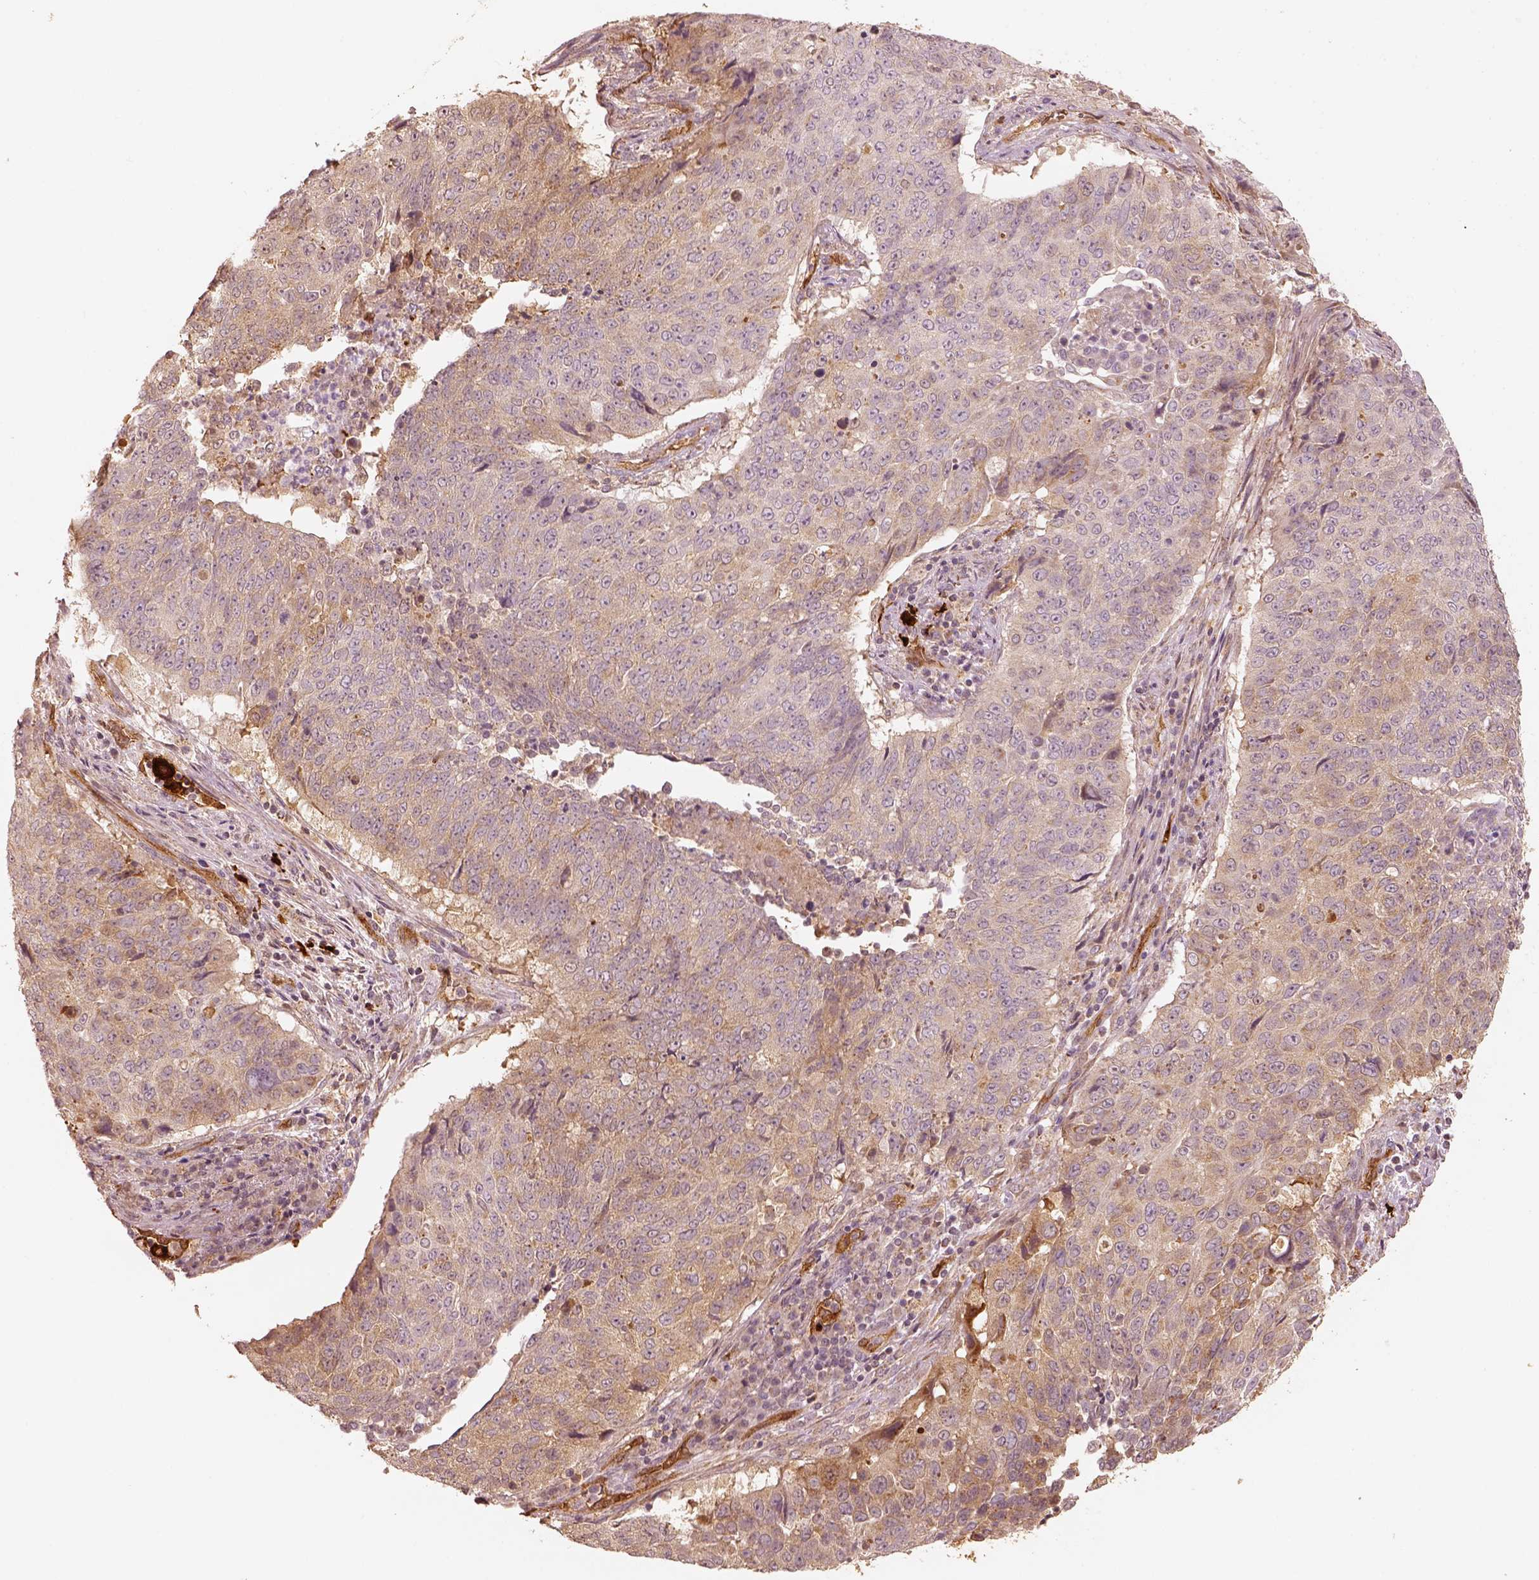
{"staining": {"intensity": "weak", "quantity": "25%-75%", "location": "cytoplasmic/membranous"}, "tissue": "lung cancer", "cell_type": "Tumor cells", "image_type": "cancer", "snomed": [{"axis": "morphology", "description": "Normal tissue, NOS"}, {"axis": "morphology", "description": "Squamous cell carcinoma, NOS"}, {"axis": "topography", "description": "Bronchus"}, {"axis": "topography", "description": "Lung"}], "caption": "Lung squamous cell carcinoma stained for a protein exhibits weak cytoplasmic/membranous positivity in tumor cells.", "gene": "FSCN1", "patient": {"sex": "male", "age": 64}}